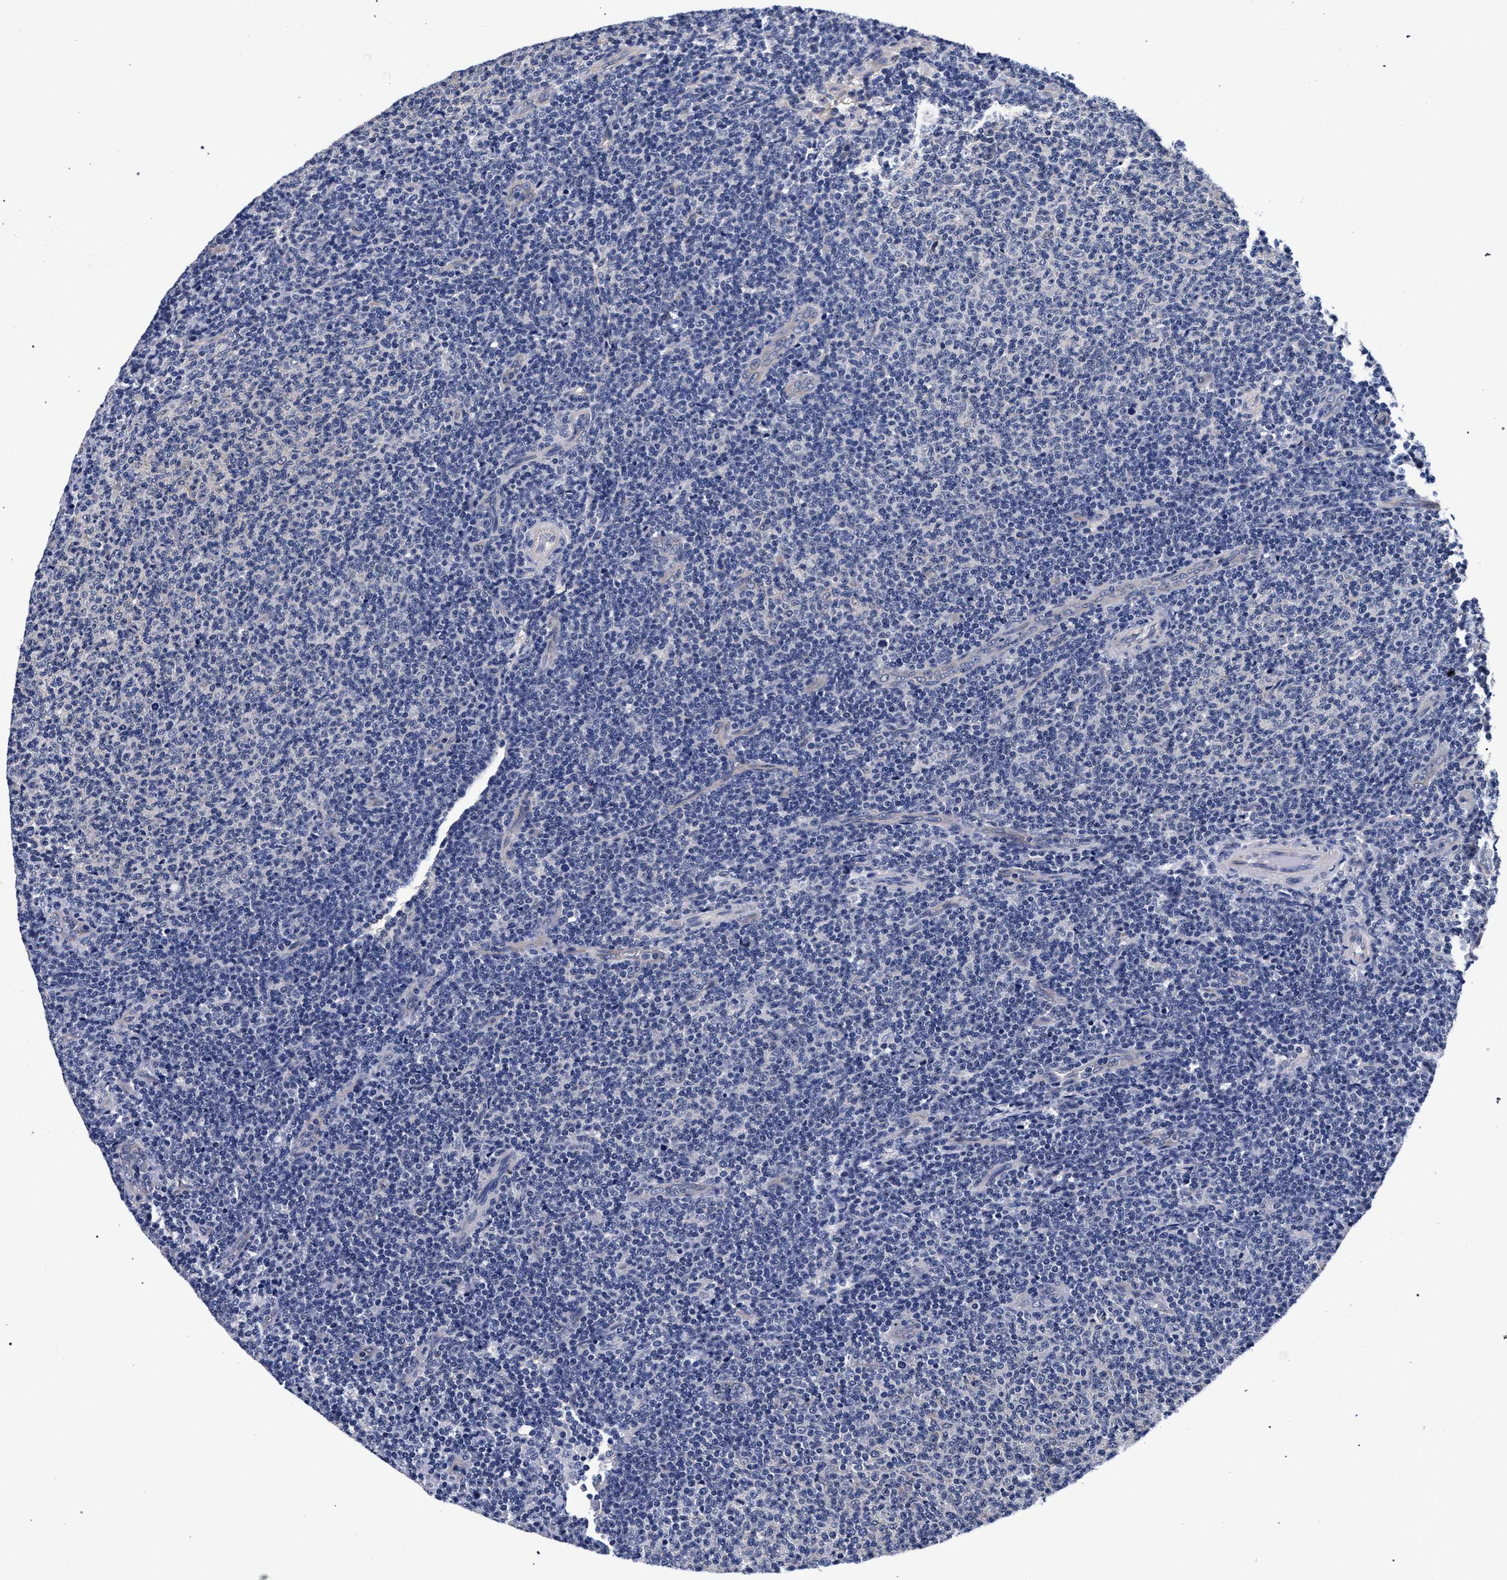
{"staining": {"intensity": "negative", "quantity": "none", "location": "none"}, "tissue": "lymphoma", "cell_type": "Tumor cells", "image_type": "cancer", "snomed": [{"axis": "morphology", "description": "Malignant lymphoma, non-Hodgkin's type, Low grade"}, {"axis": "topography", "description": "Lymph node"}], "caption": "Tumor cells show no significant protein positivity in malignant lymphoma, non-Hodgkin's type (low-grade).", "gene": "RBM33", "patient": {"sex": "male", "age": 66}}